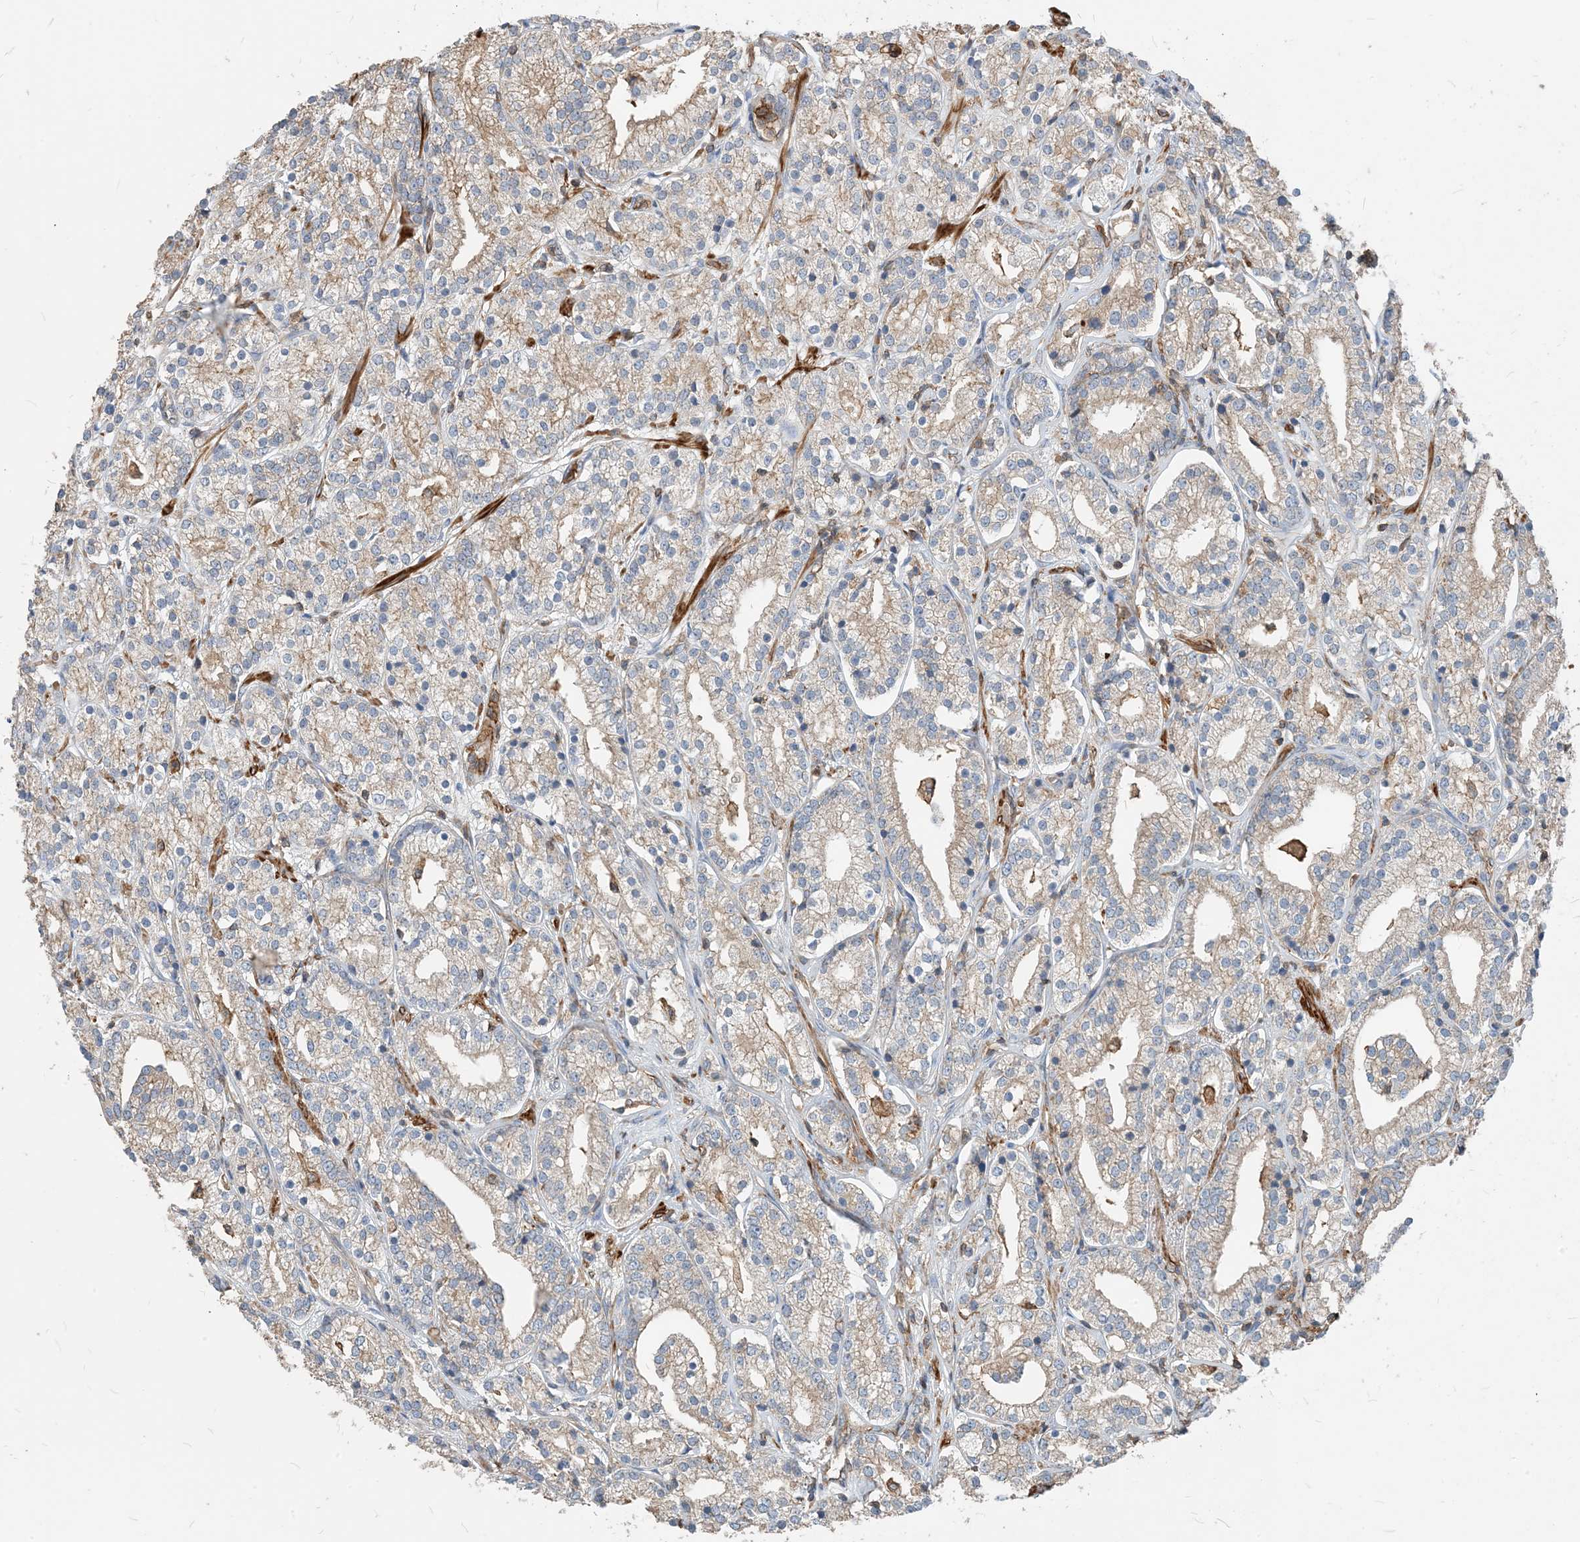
{"staining": {"intensity": "negative", "quantity": "none", "location": "none"}, "tissue": "prostate cancer", "cell_type": "Tumor cells", "image_type": "cancer", "snomed": [{"axis": "morphology", "description": "Adenocarcinoma, High grade"}, {"axis": "topography", "description": "Prostate"}], "caption": "Tumor cells show no significant expression in prostate high-grade adenocarcinoma. (Stains: DAB immunohistochemistry with hematoxylin counter stain, Microscopy: brightfield microscopy at high magnification).", "gene": "PARVG", "patient": {"sex": "male", "age": 69}}